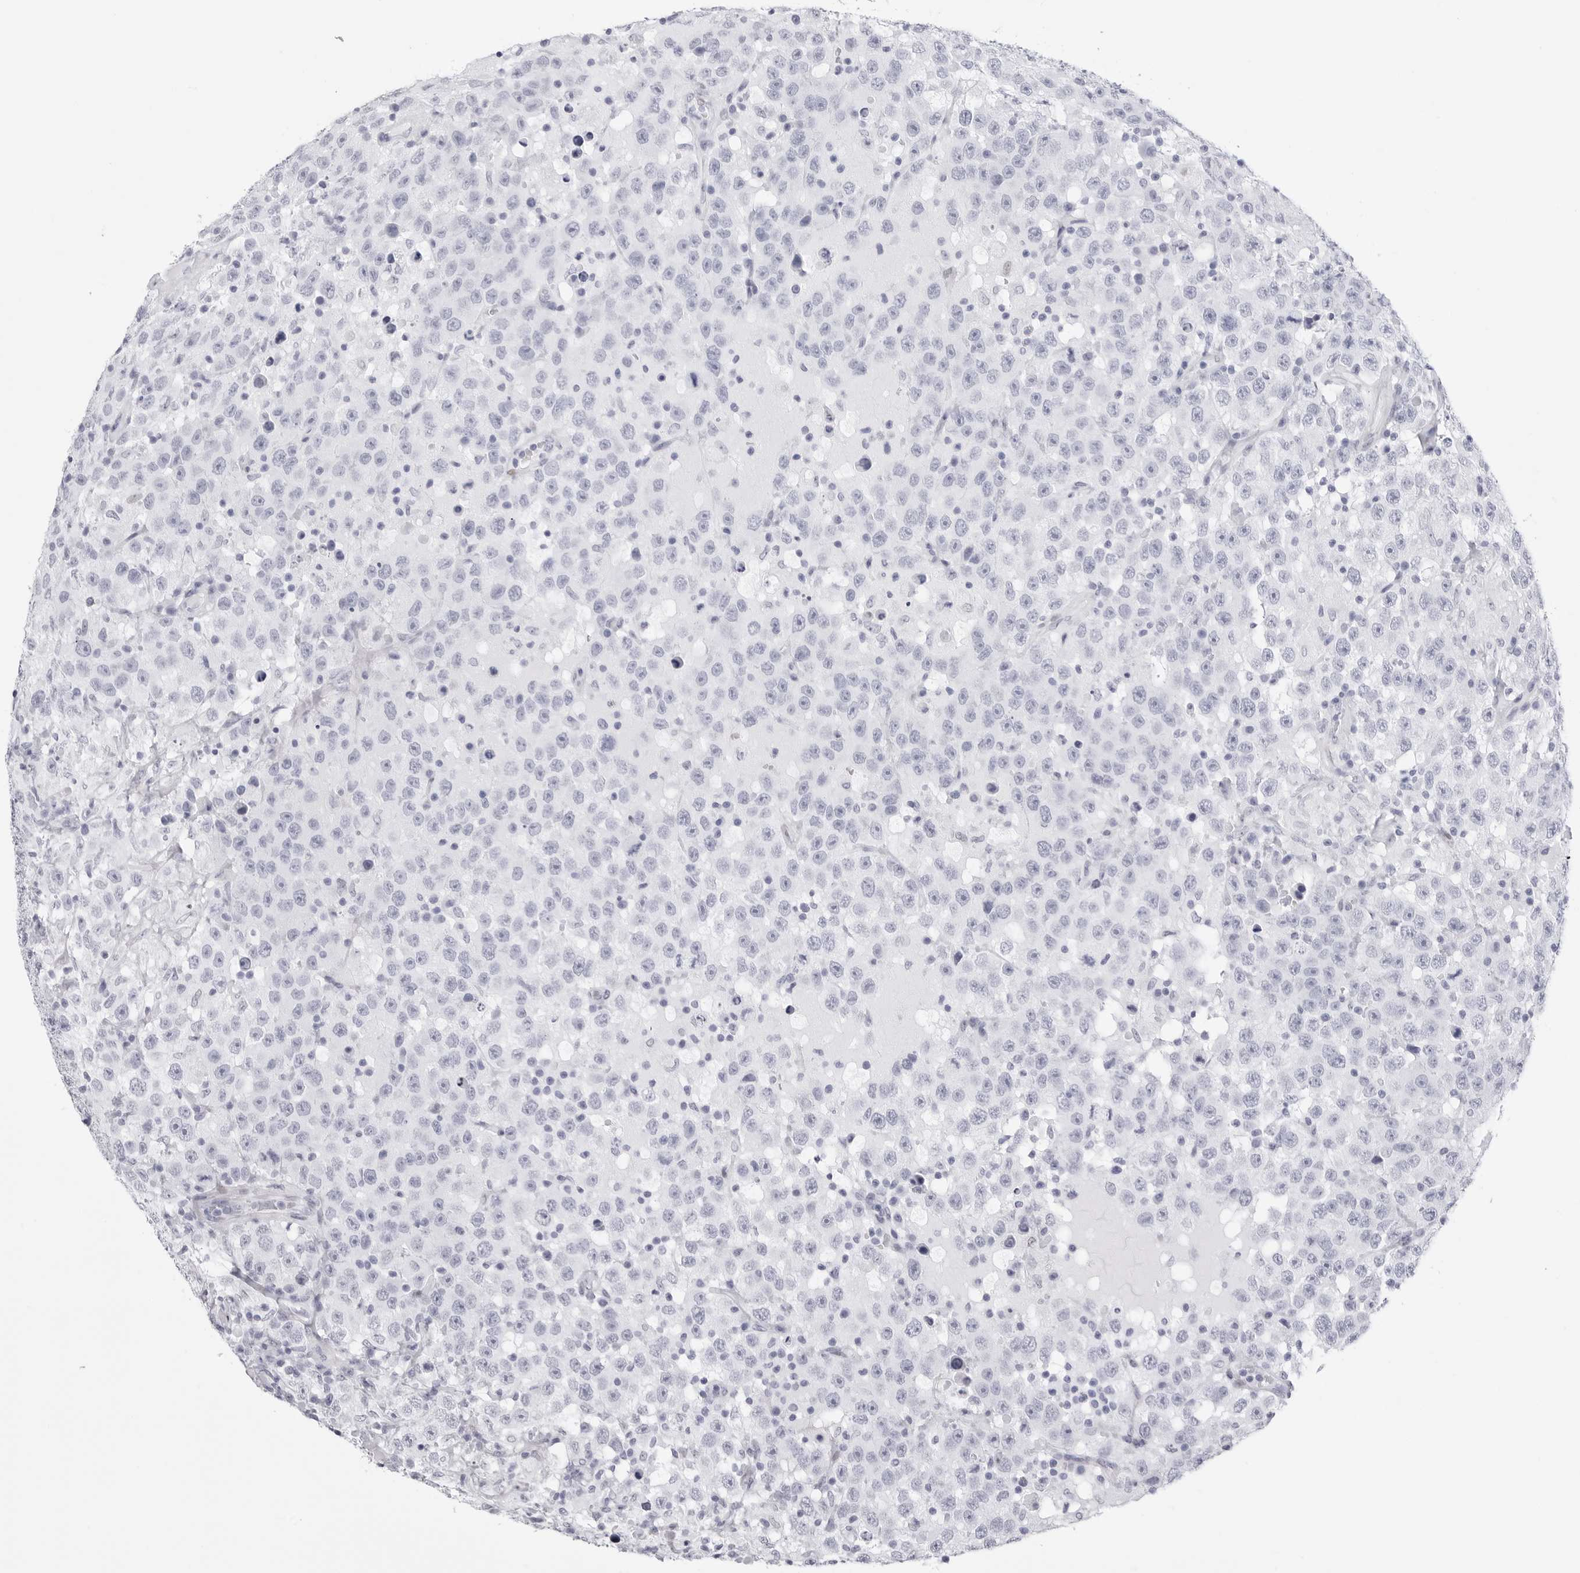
{"staining": {"intensity": "negative", "quantity": "none", "location": "none"}, "tissue": "testis cancer", "cell_type": "Tumor cells", "image_type": "cancer", "snomed": [{"axis": "morphology", "description": "Seminoma, NOS"}, {"axis": "topography", "description": "Testis"}], "caption": "Micrograph shows no significant protein expression in tumor cells of seminoma (testis).", "gene": "TSSK1B", "patient": {"sex": "male", "age": 41}}